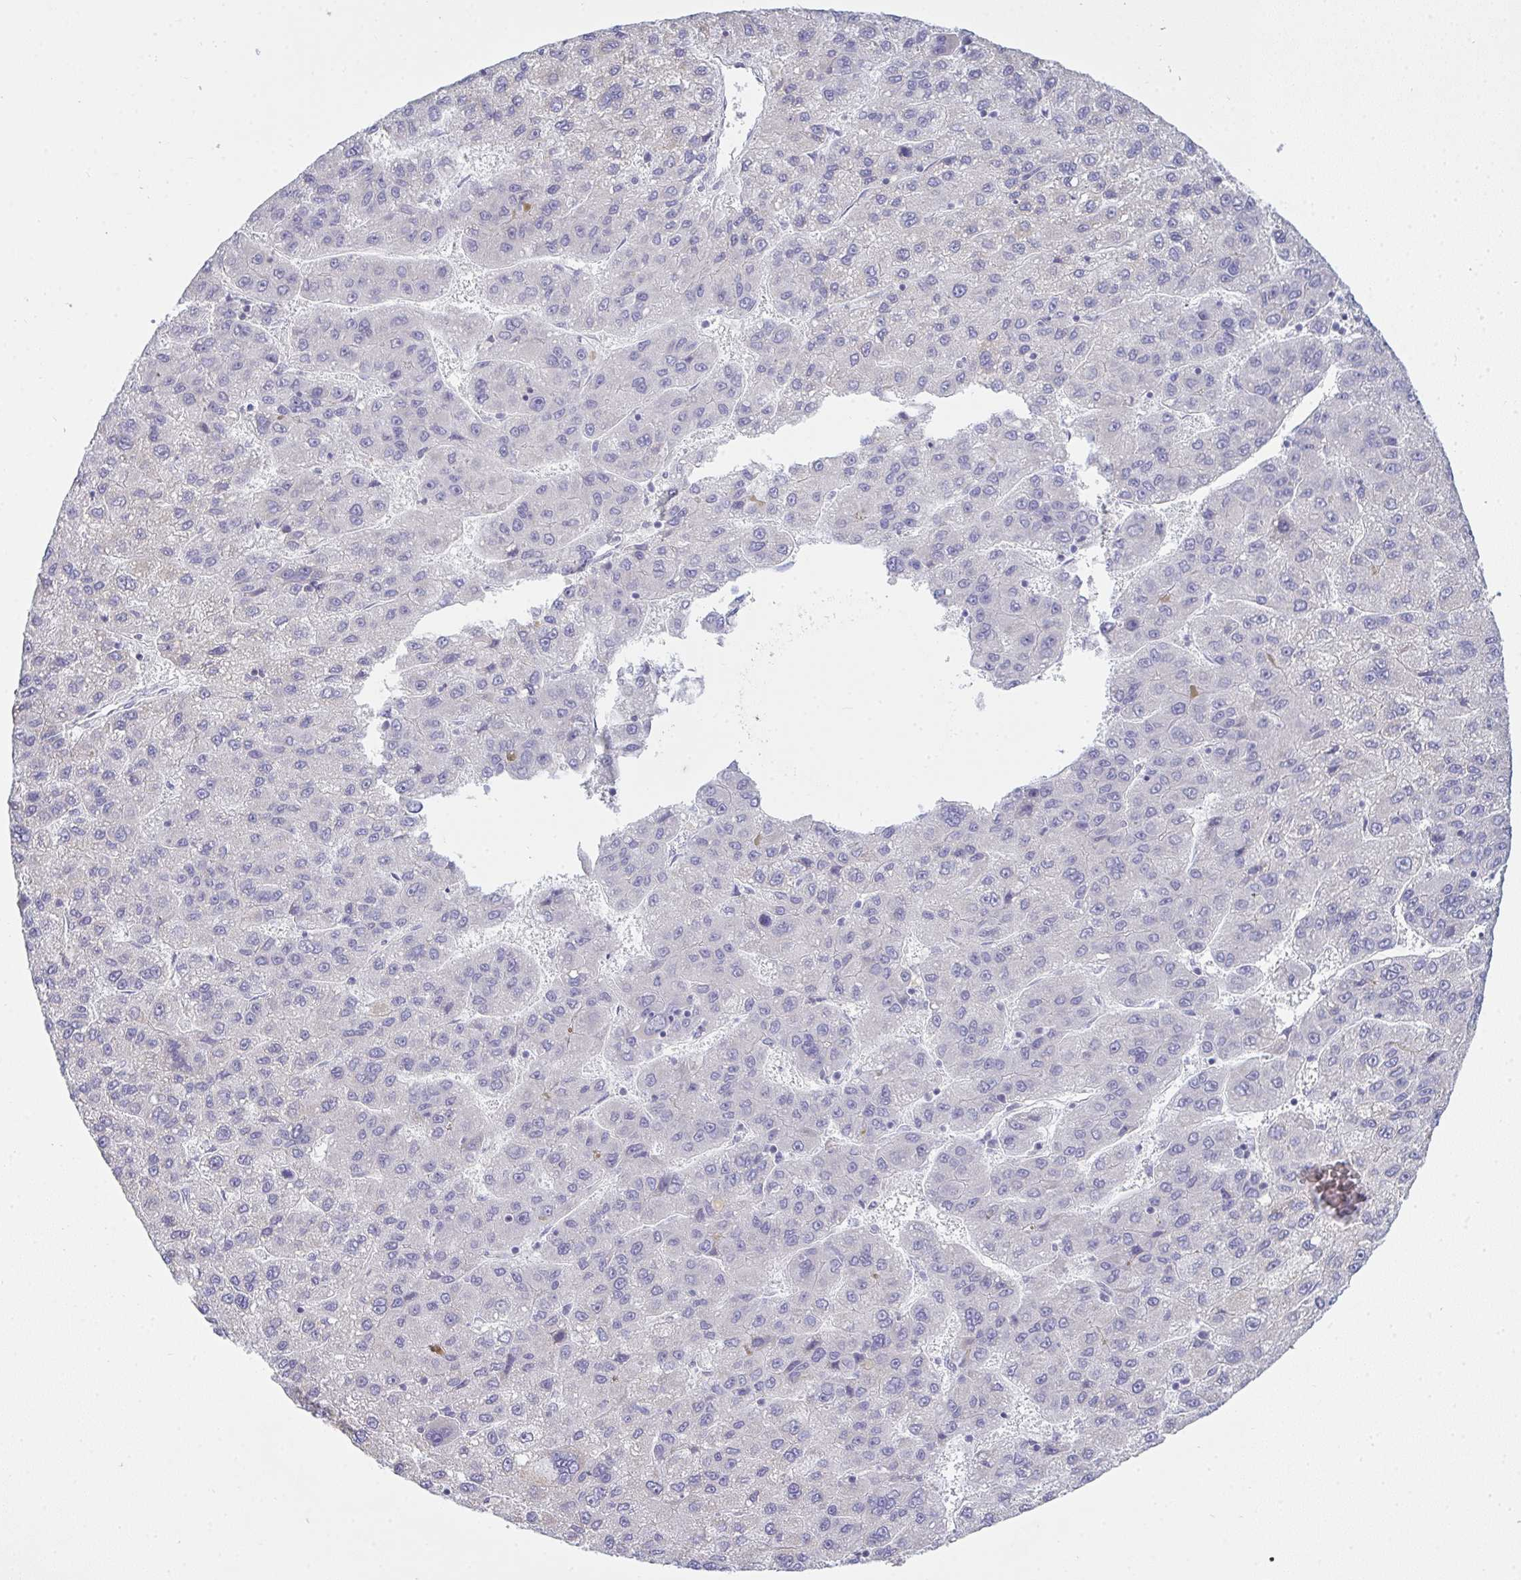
{"staining": {"intensity": "negative", "quantity": "none", "location": "none"}, "tissue": "liver cancer", "cell_type": "Tumor cells", "image_type": "cancer", "snomed": [{"axis": "morphology", "description": "Carcinoma, Hepatocellular, NOS"}, {"axis": "topography", "description": "Liver"}], "caption": "High power microscopy image of an immunohistochemistry image of liver hepatocellular carcinoma, revealing no significant positivity in tumor cells.", "gene": "GSDMB", "patient": {"sex": "female", "age": 82}}